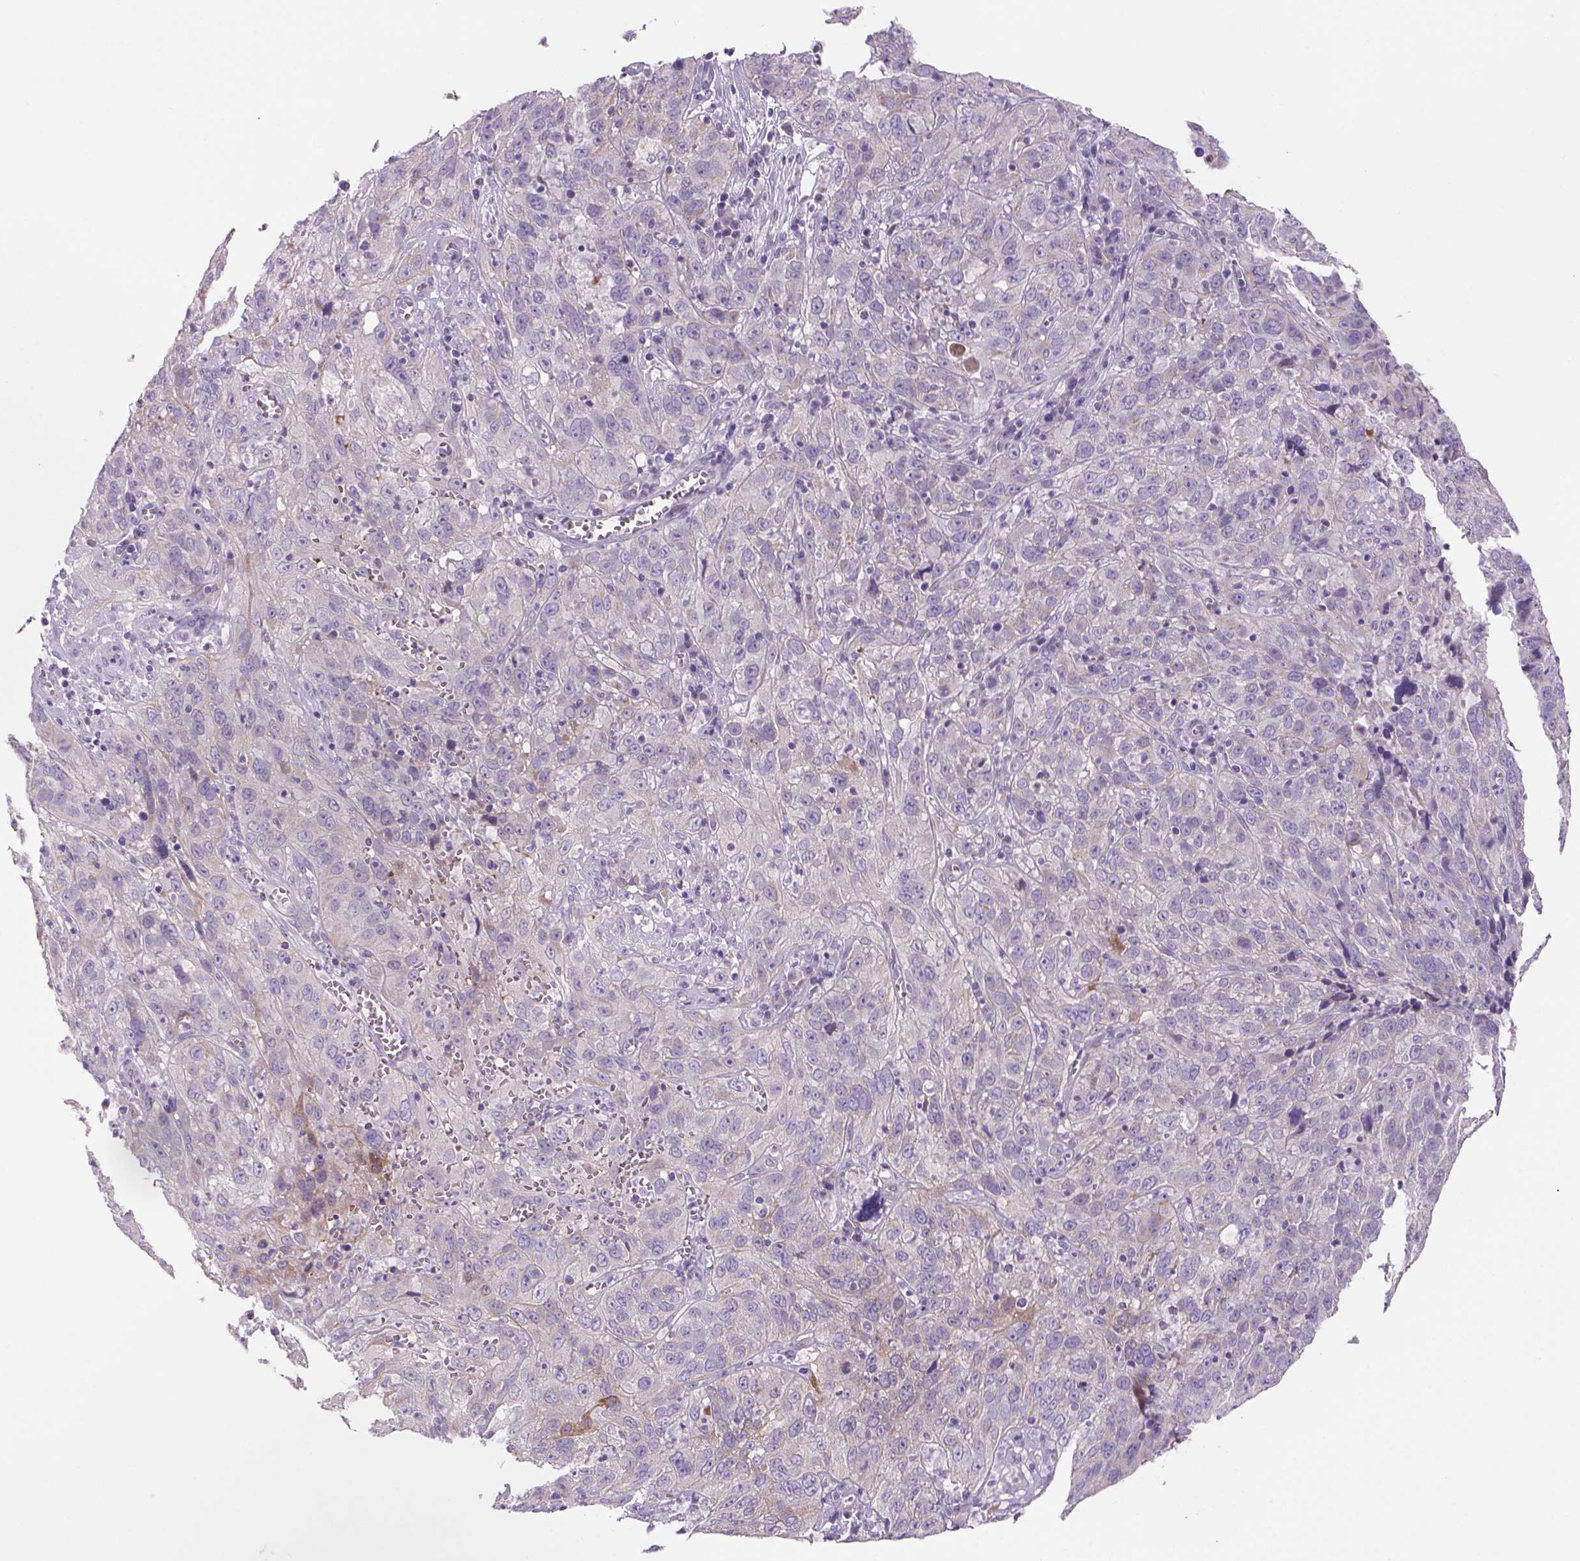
{"staining": {"intensity": "negative", "quantity": "none", "location": "none"}, "tissue": "cervical cancer", "cell_type": "Tumor cells", "image_type": "cancer", "snomed": [{"axis": "morphology", "description": "Squamous cell carcinoma, NOS"}, {"axis": "topography", "description": "Cervix"}], "caption": "A high-resolution micrograph shows immunohistochemistry staining of cervical cancer (squamous cell carcinoma), which displays no significant positivity in tumor cells.", "gene": "ADGRV1", "patient": {"sex": "female", "age": 32}}